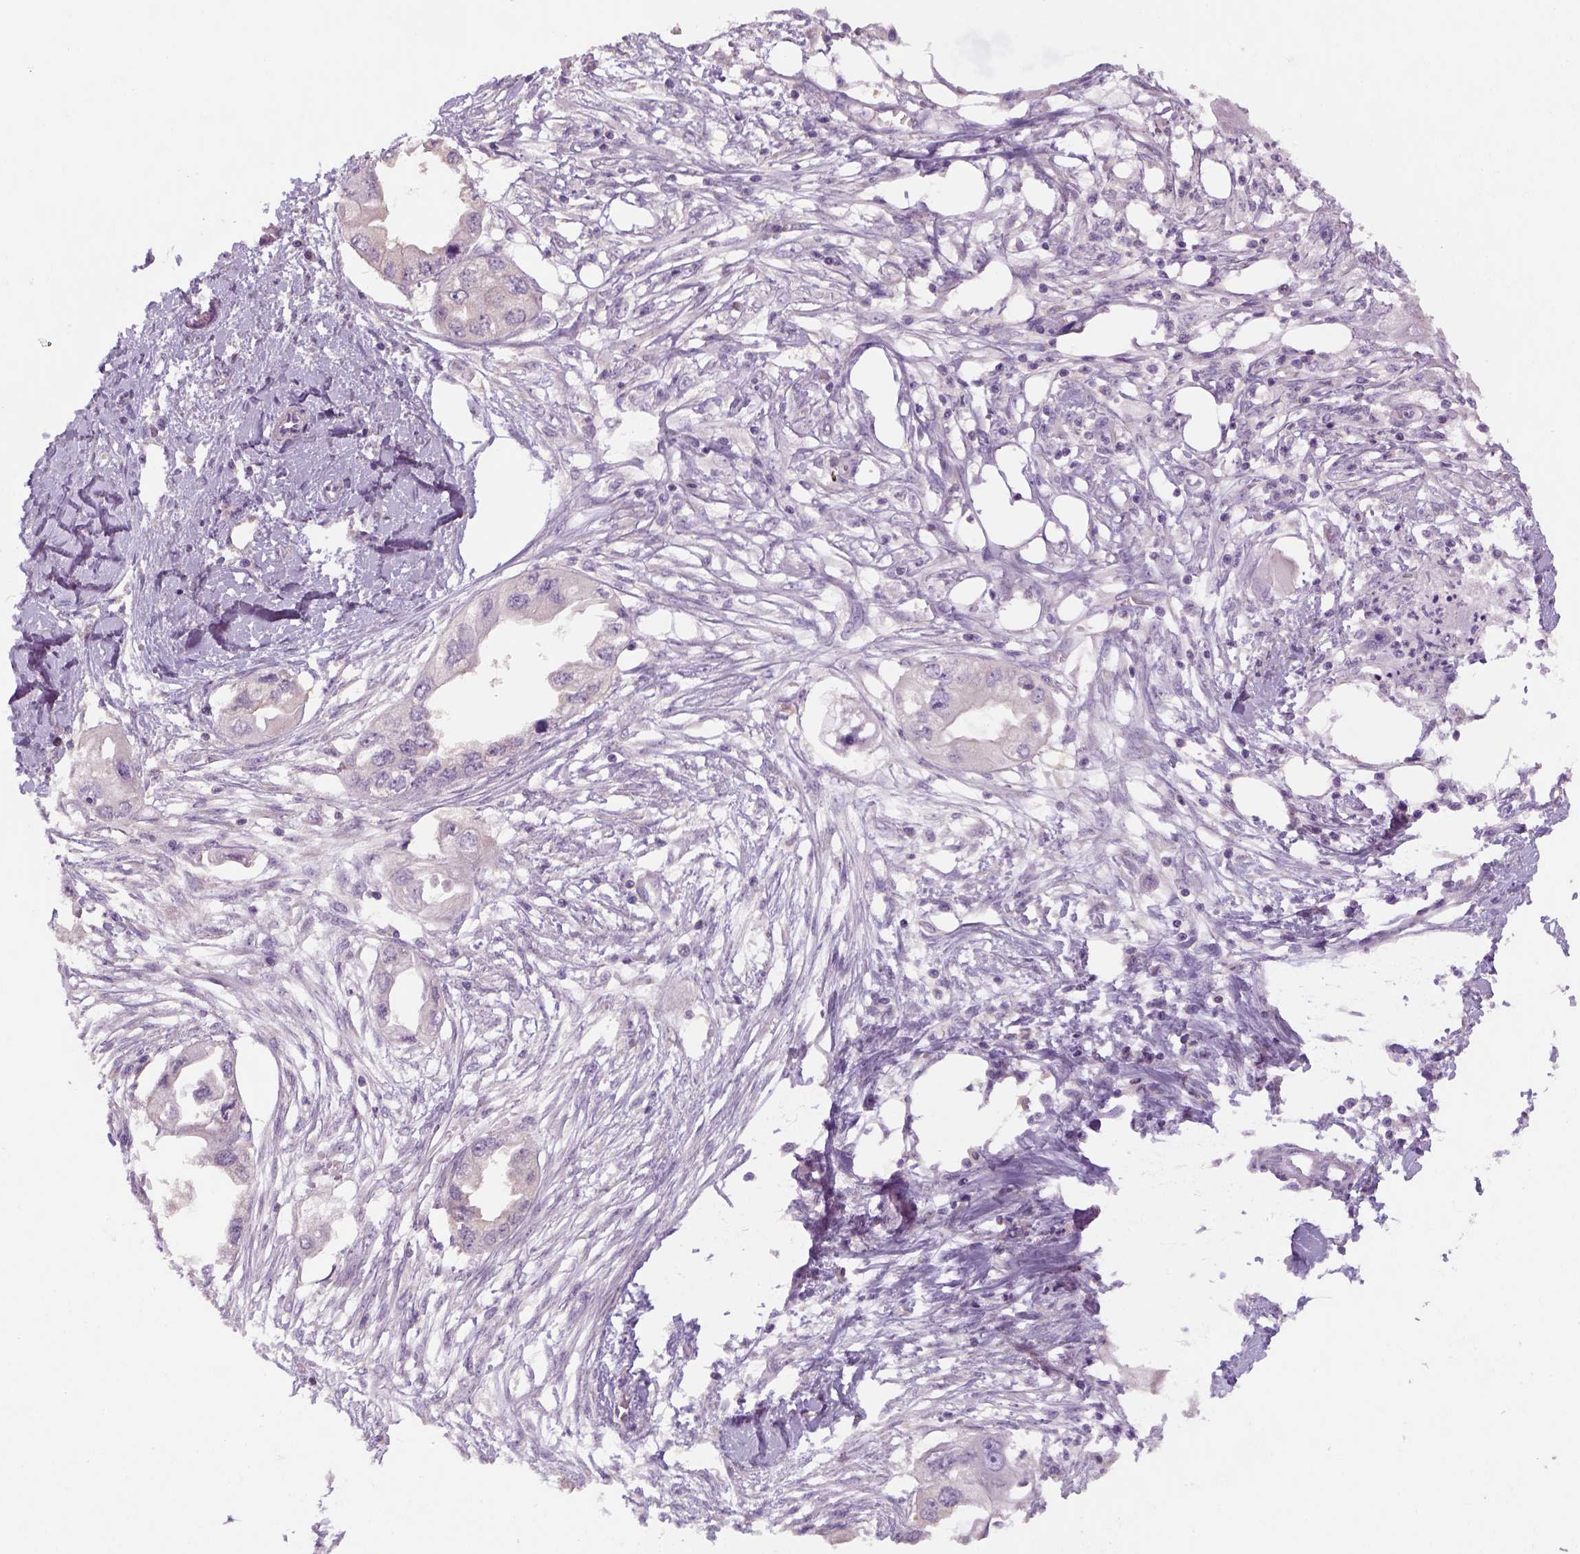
{"staining": {"intensity": "negative", "quantity": "none", "location": "none"}, "tissue": "endometrial cancer", "cell_type": "Tumor cells", "image_type": "cancer", "snomed": [{"axis": "morphology", "description": "Adenocarcinoma, NOS"}, {"axis": "morphology", "description": "Adenocarcinoma, metastatic, NOS"}, {"axis": "topography", "description": "Adipose tissue"}, {"axis": "topography", "description": "Endometrium"}], "caption": "Immunohistochemistry of endometrial metastatic adenocarcinoma reveals no expression in tumor cells.", "gene": "EPHB1", "patient": {"sex": "female", "age": 67}}